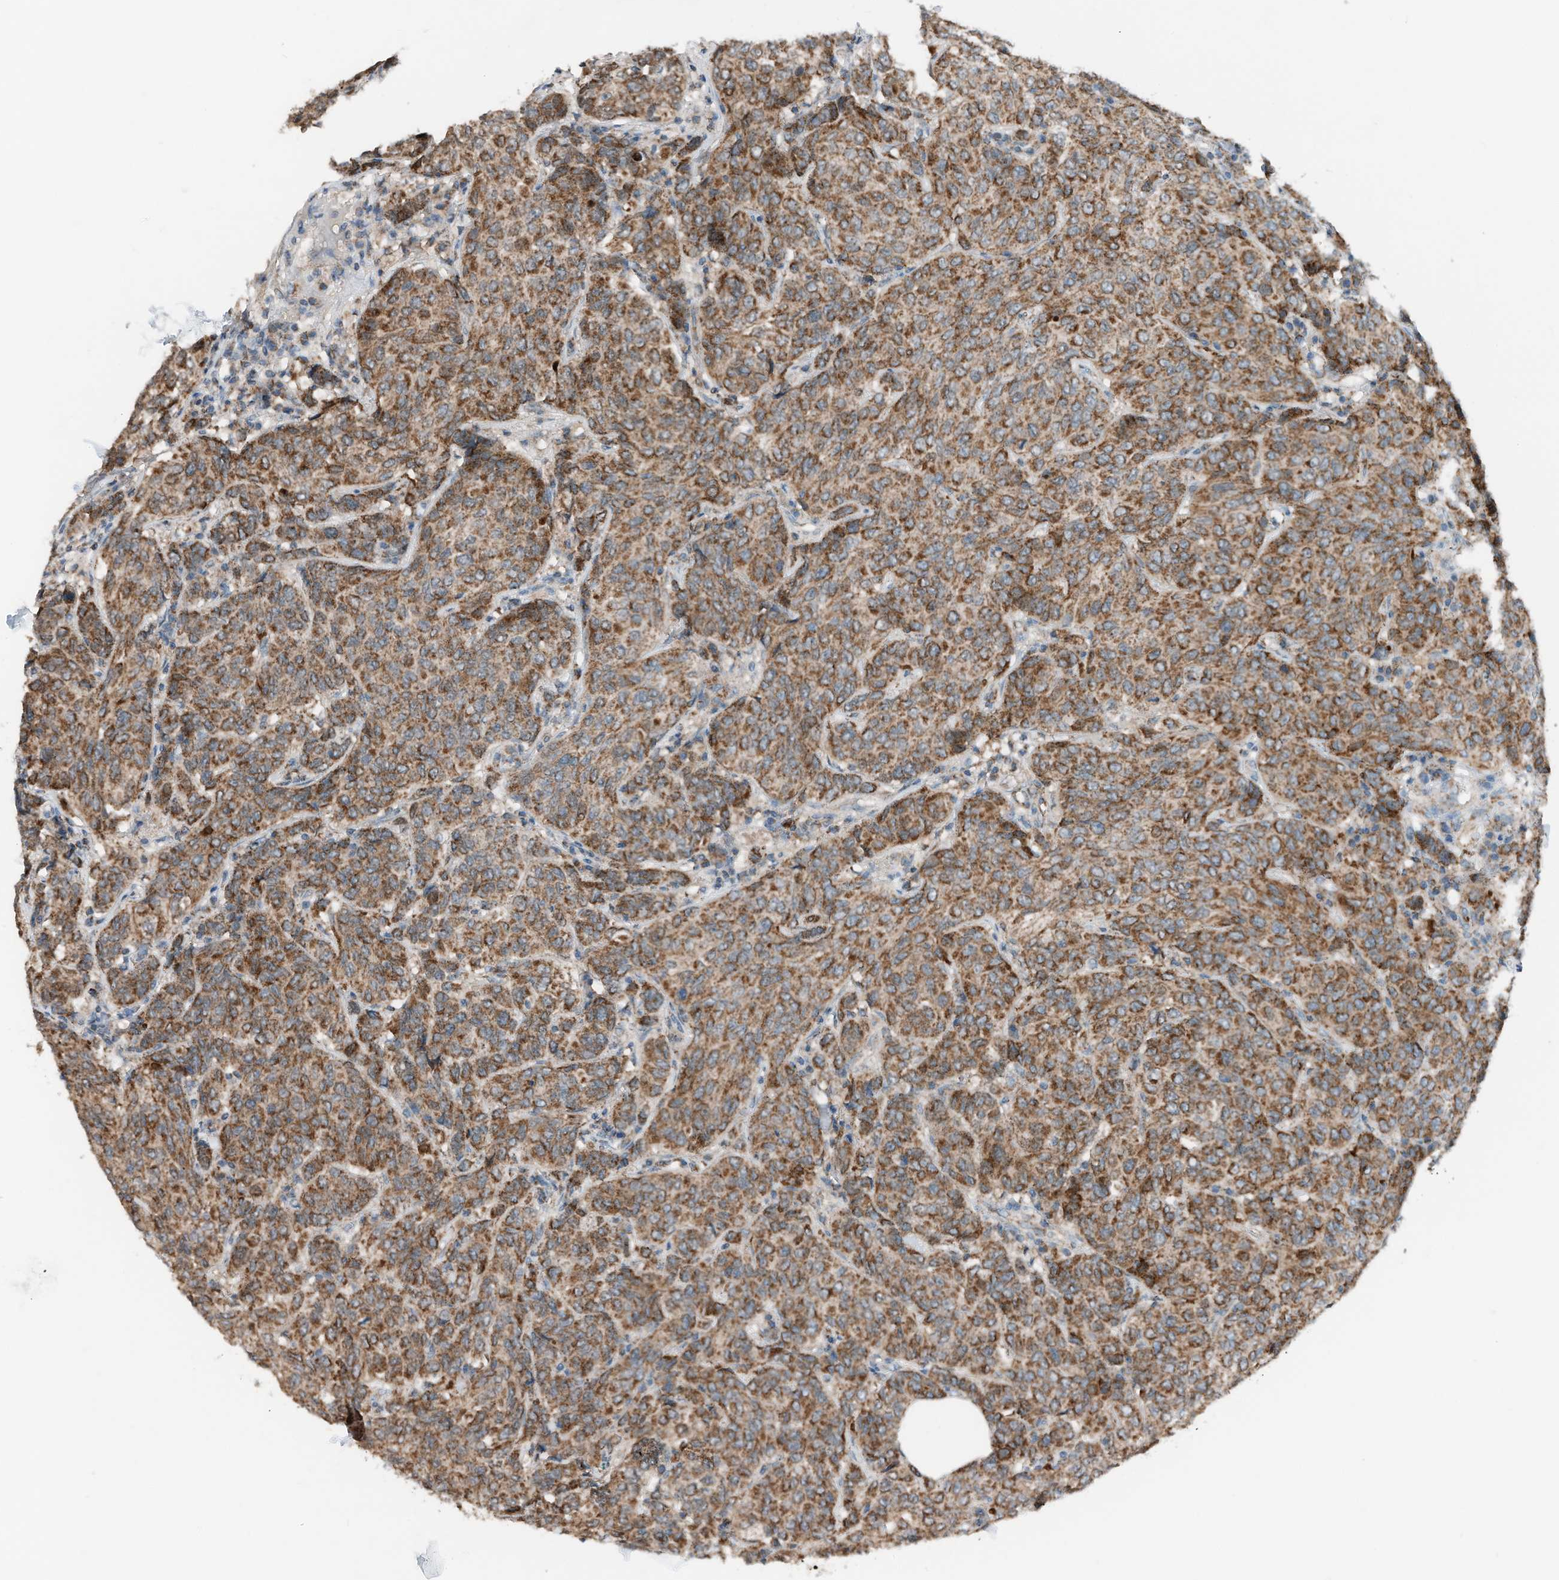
{"staining": {"intensity": "strong", "quantity": ">75%", "location": "cytoplasmic/membranous"}, "tissue": "breast cancer", "cell_type": "Tumor cells", "image_type": "cancer", "snomed": [{"axis": "morphology", "description": "Duct carcinoma"}, {"axis": "topography", "description": "Breast"}], "caption": "This micrograph demonstrates immunohistochemistry staining of breast cancer, with high strong cytoplasmic/membranous expression in about >75% of tumor cells.", "gene": "RMND1", "patient": {"sex": "female", "age": 55}}